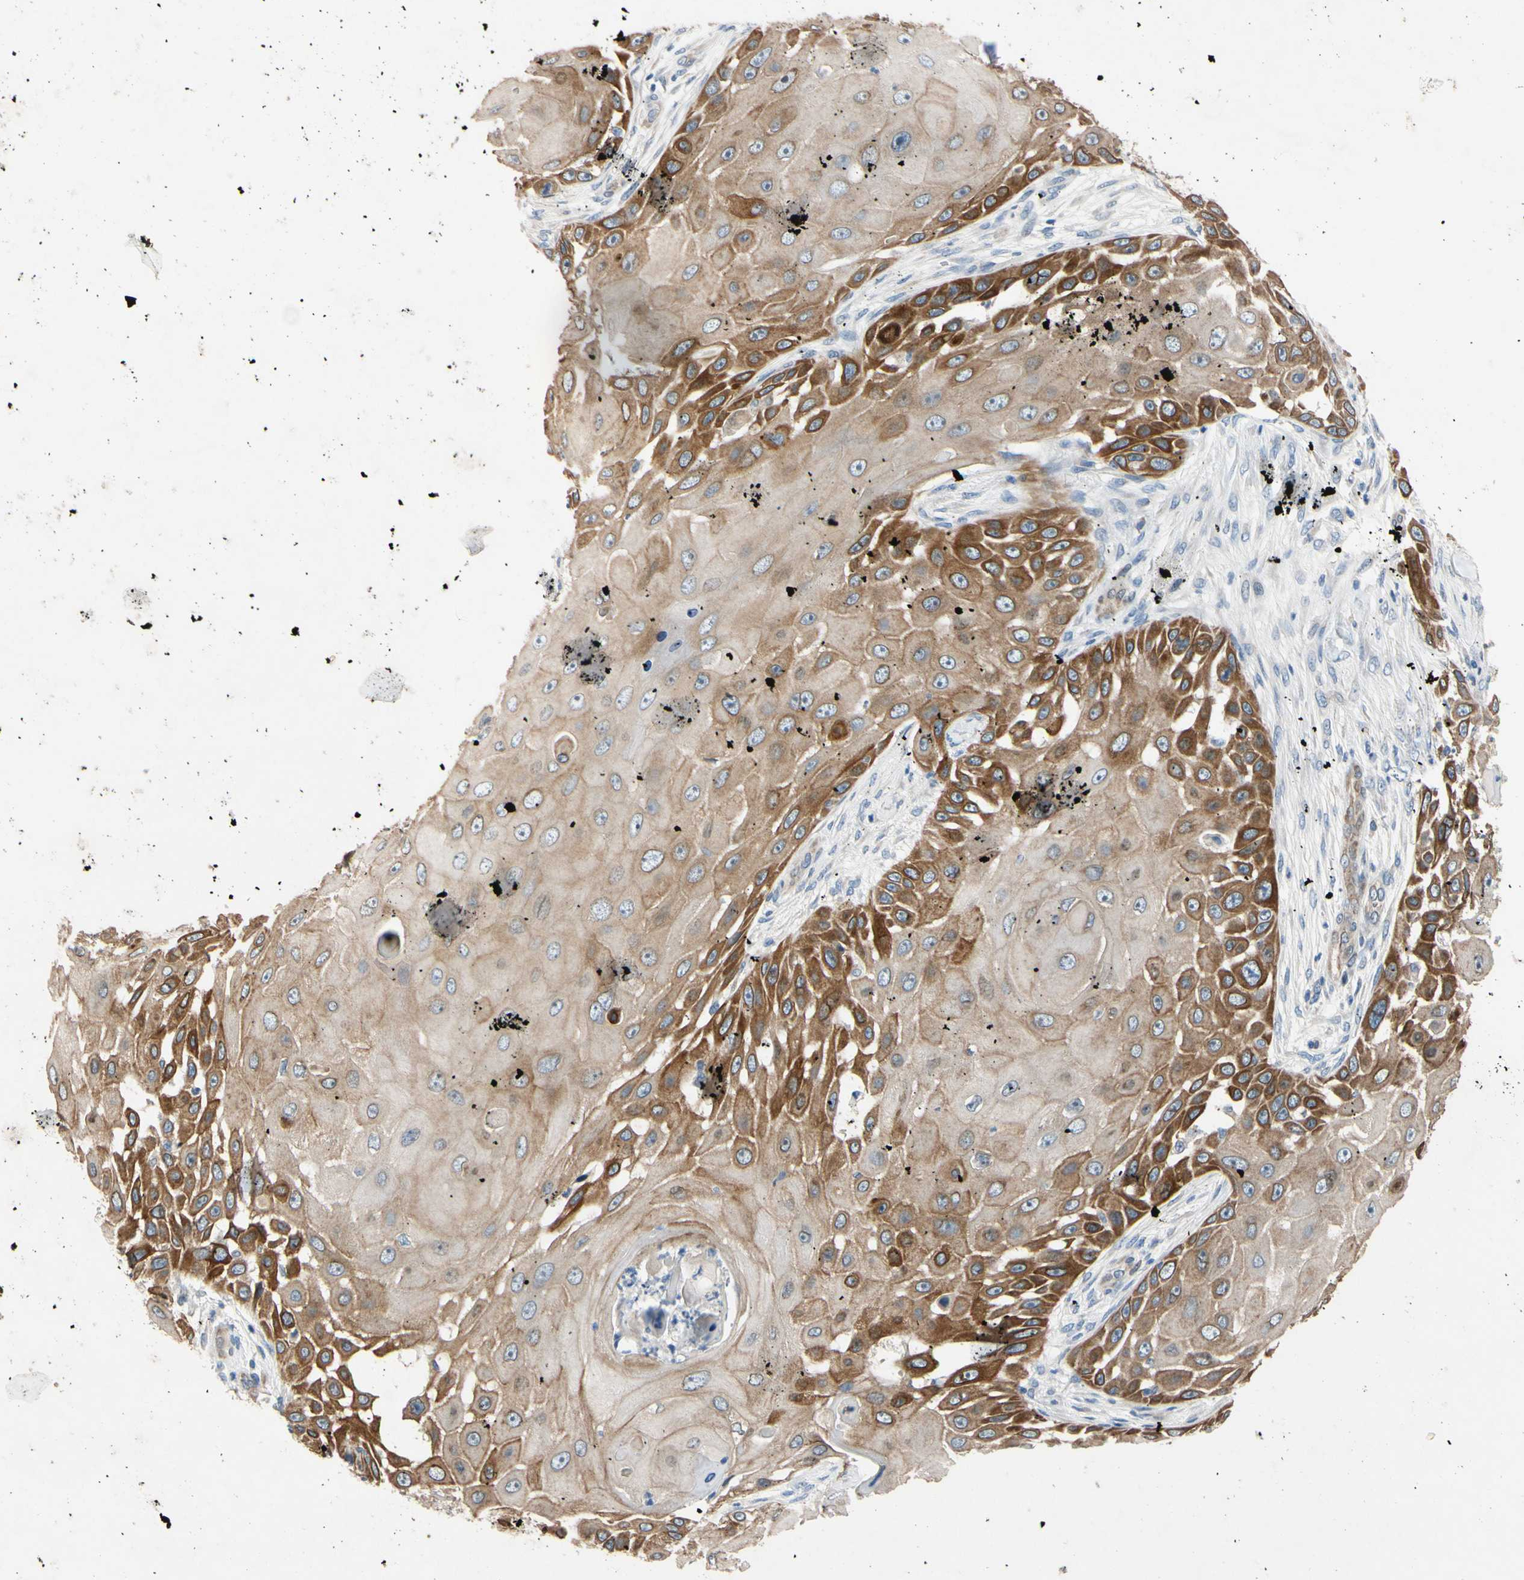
{"staining": {"intensity": "moderate", "quantity": ">75%", "location": "cytoplasmic/membranous"}, "tissue": "skin cancer", "cell_type": "Tumor cells", "image_type": "cancer", "snomed": [{"axis": "morphology", "description": "Squamous cell carcinoma, NOS"}, {"axis": "topography", "description": "Skin"}], "caption": "Skin squamous cell carcinoma was stained to show a protein in brown. There is medium levels of moderate cytoplasmic/membranous staining in about >75% of tumor cells.", "gene": "PRXL2A", "patient": {"sex": "female", "age": 44}}